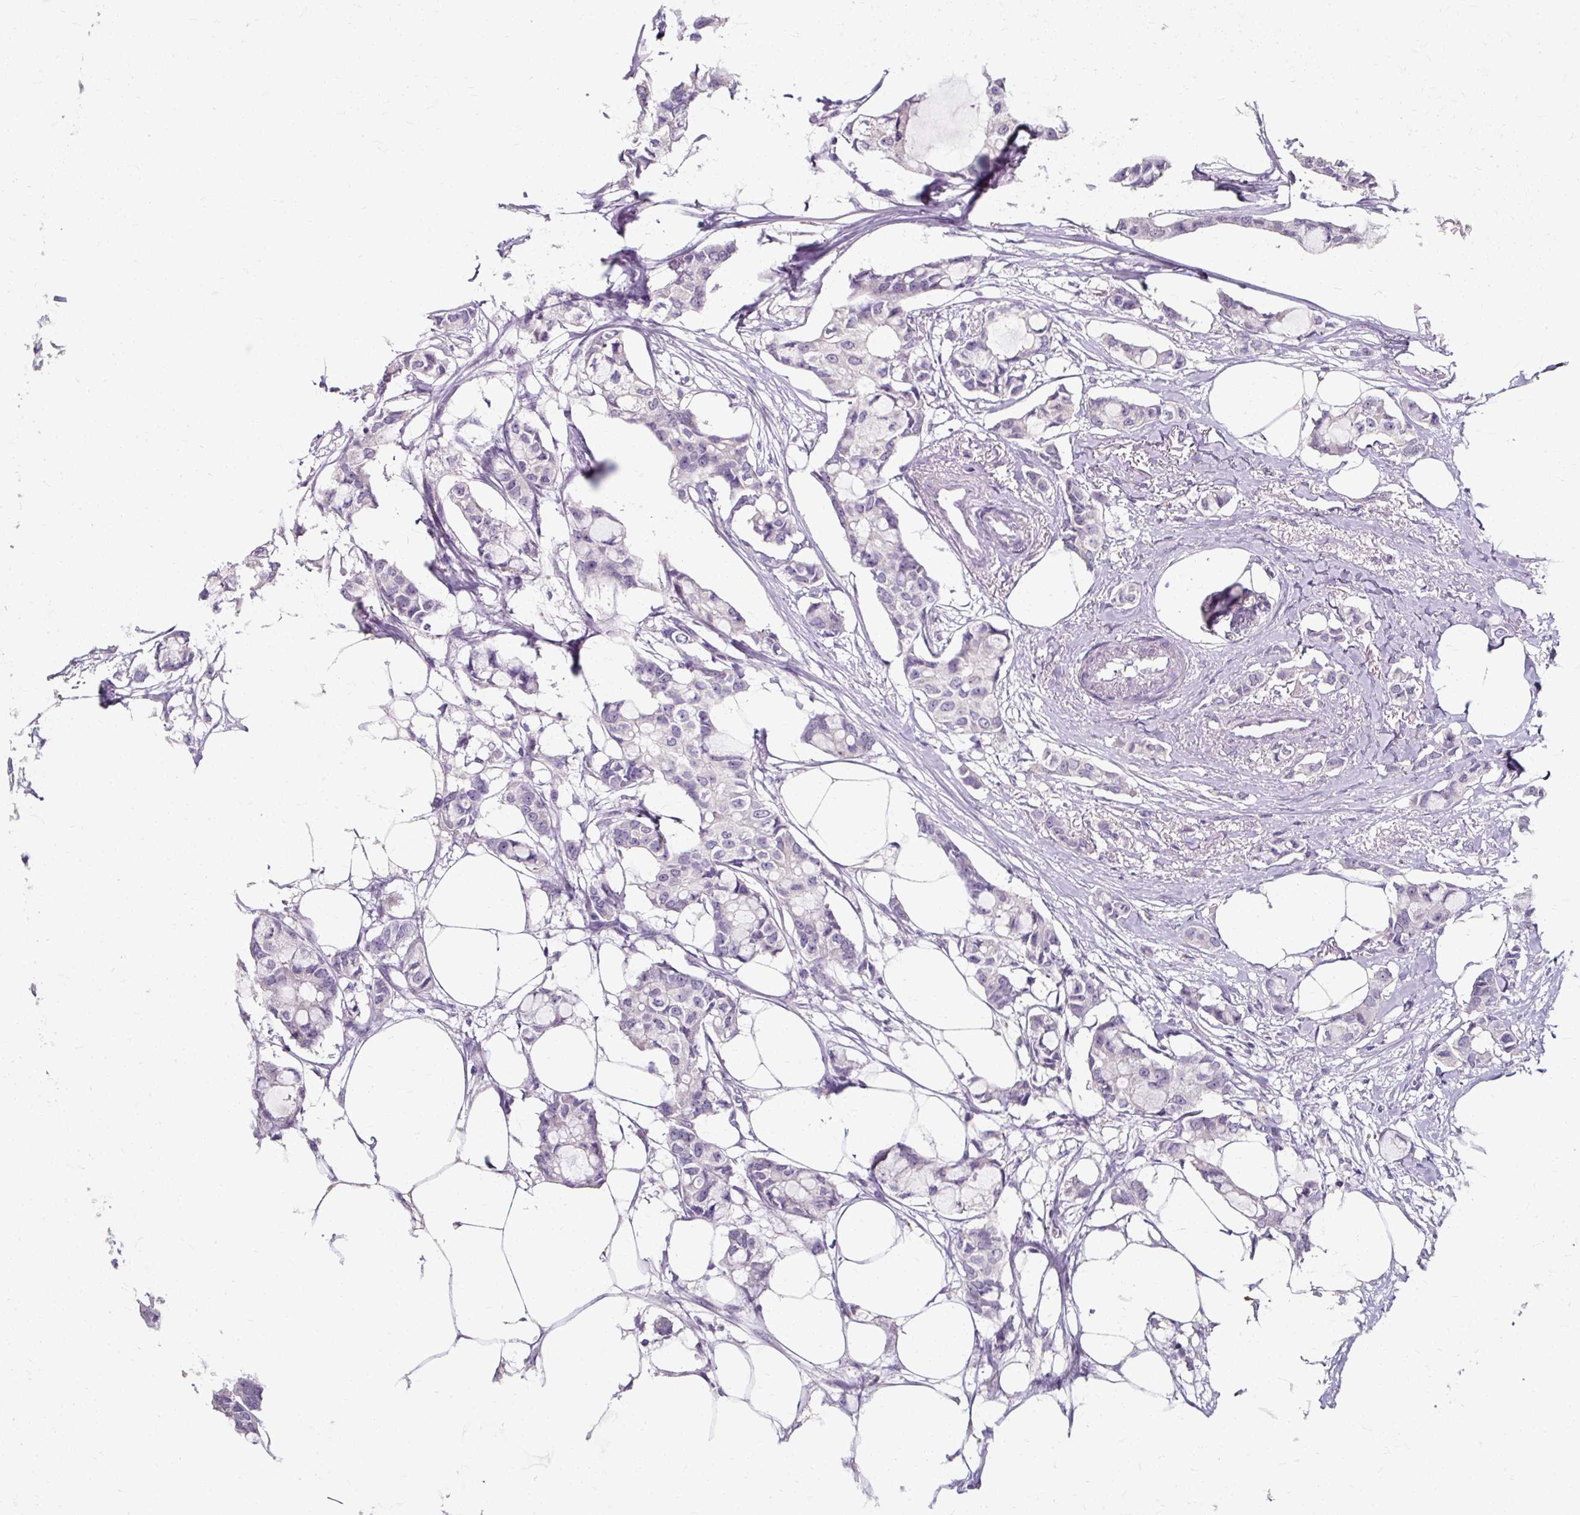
{"staining": {"intensity": "negative", "quantity": "none", "location": "none"}, "tissue": "breast cancer", "cell_type": "Tumor cells", "image_type": "cancer", "snomed": [{"axis": "morphology", "description": "Duct carcinoma"}, {"axis": "topography", "description": "Breast"}], "caption": "Immunohistochemical staining of infiltrating ductal carcinoma (breast) reveals no significant staining in tumor cells.", "gene": "KLHL24", "patient": {"sex": "female", "age": 73}}